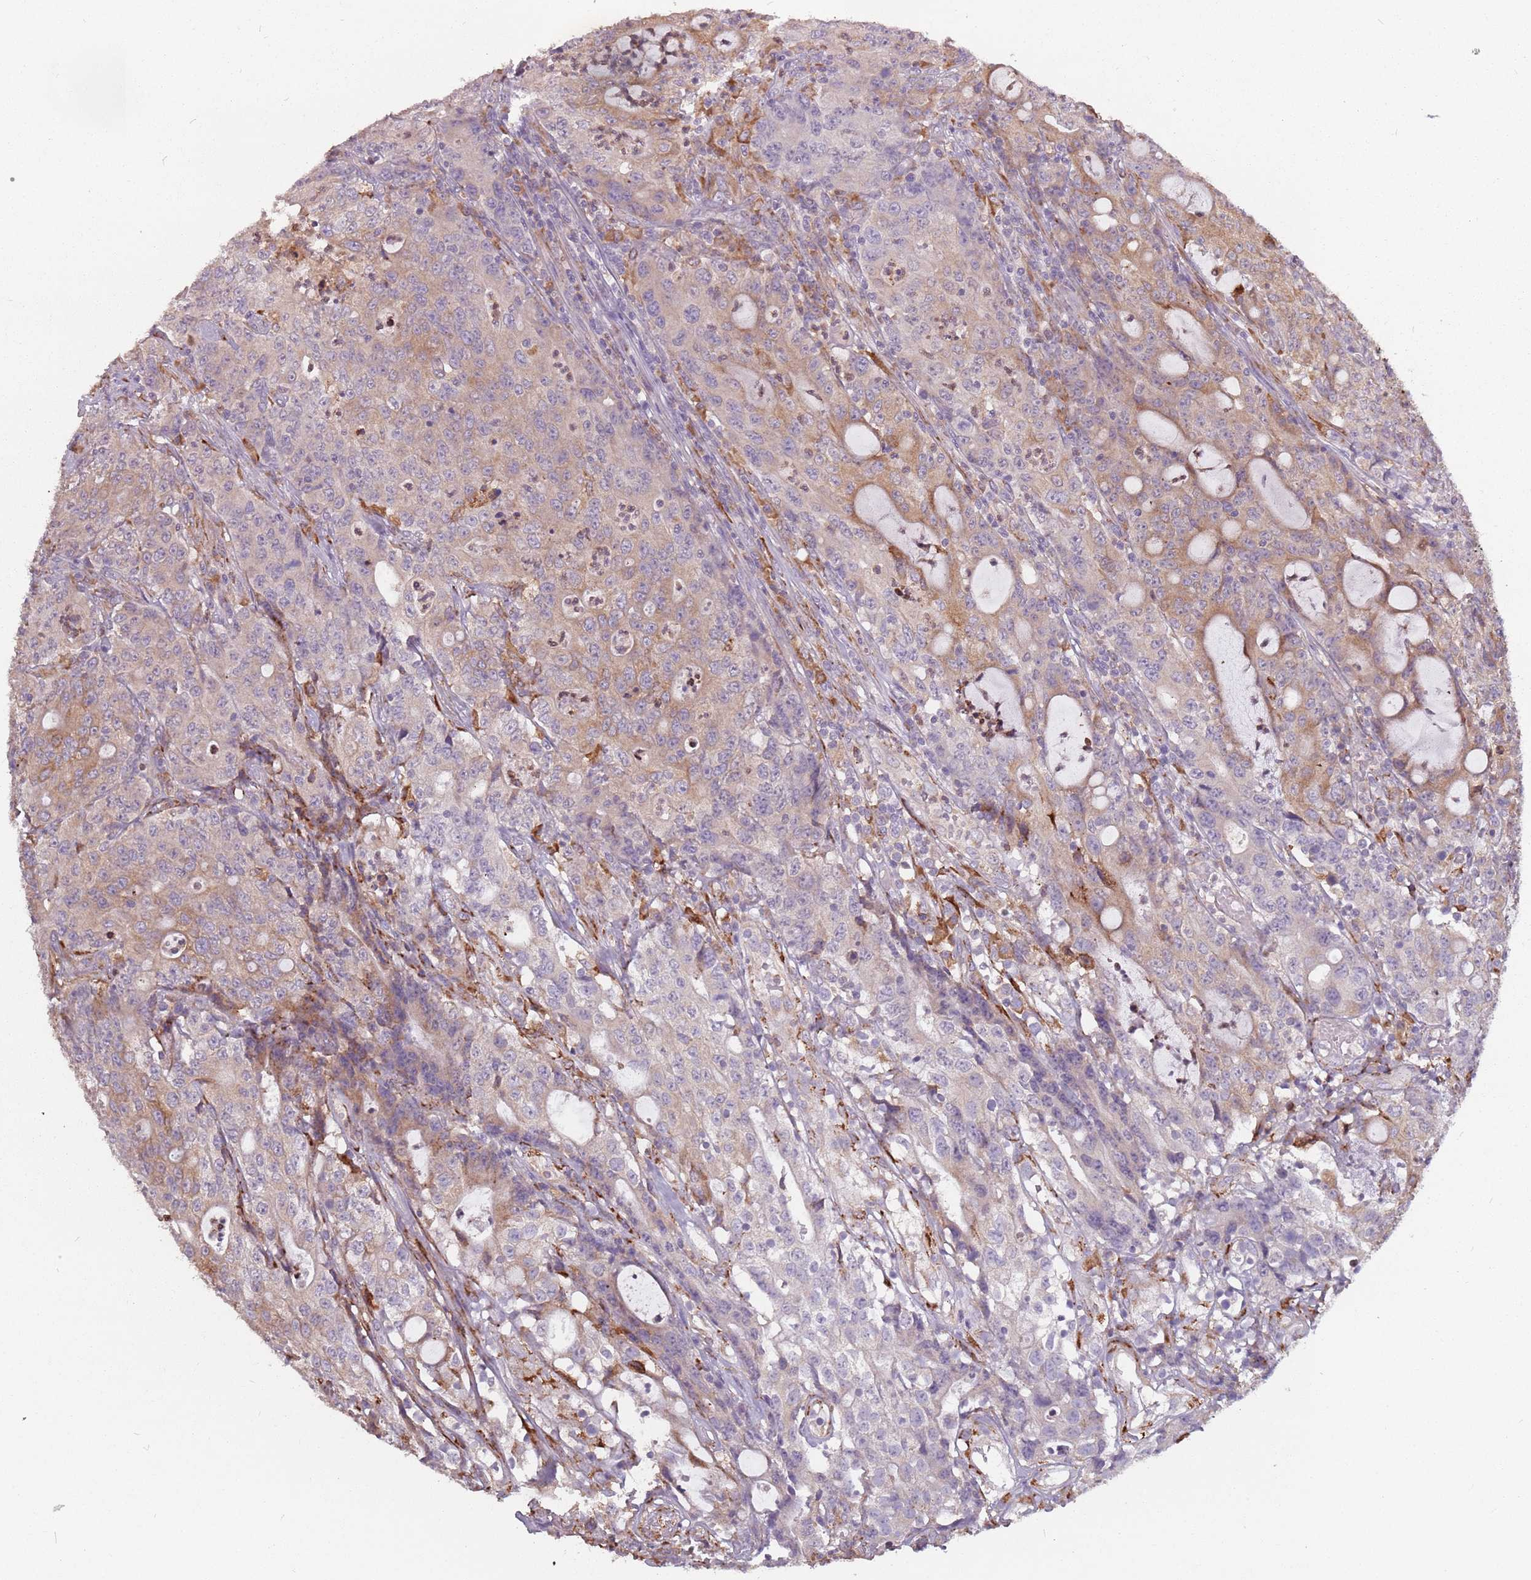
{"staining": {"intensity": "weak", "quantity": "25%-75%", "location": "cytoplasmic/membranous"}, "tissue": "colorectal cancer", "cell_type": "Tumor cells", "image_type": "cancer", "snomed": [{"axis": "morphology", "description": "Adenocarcinoma, NOS"}, {"axis": "topography", "description": "Colon"}], "caption": "IHC staining of colorectal cancer, which demonstrates low levels of weak cytoplasmic/membranous positivity in approximately 25%-75% of tumor cells indicating weak cytoplasmic/membranous protein staining. The staining was performed using DAB (3,3'-diaminobenzidine) (brown) for protein detection and nuclei were counterstained in hematoxylin (blue).", "gene": "RPS9", "patient": {"sex": "male", "age": 83}}